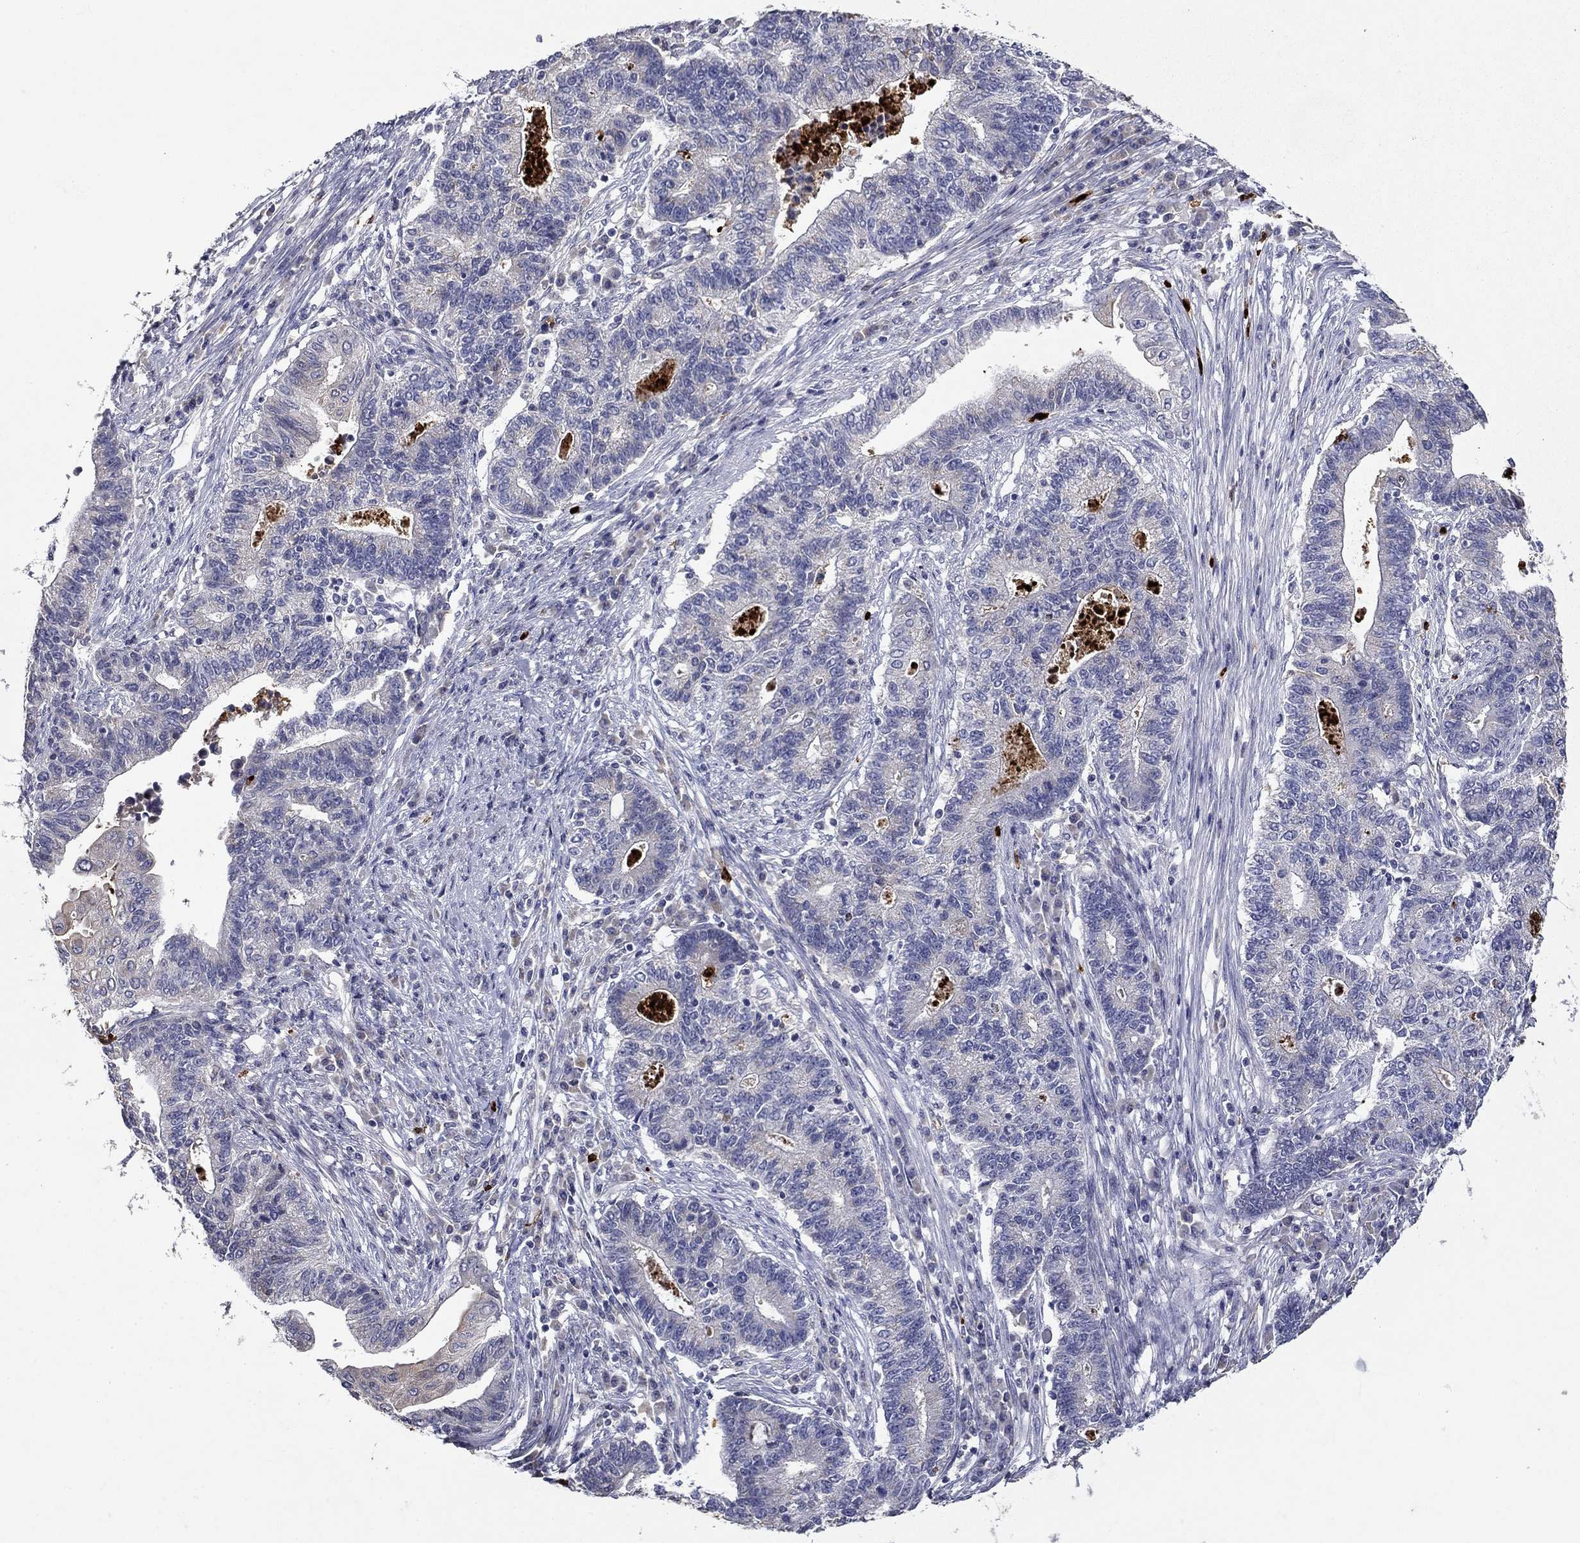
{"staining": {"intensity": "negative", "quantity": "none", "location": "none"}, "tissue": "endometrial cancer", "cell_type": "Tumor cells", "image_type": "cancer", "snomed": [{"axis": "morphology", "description": "Adenocarcinoma, NOS"}, {"axis": "topography", "description": "Uterus"}, {"axis": "topography", "description": "Endometrium"}], "caption": "Micrograph shows no significant protein expression in tumor cells of endometrial adenocarcinoma.", "gene": "IRF5", "patient": {"sex": "female", "age": 54}}